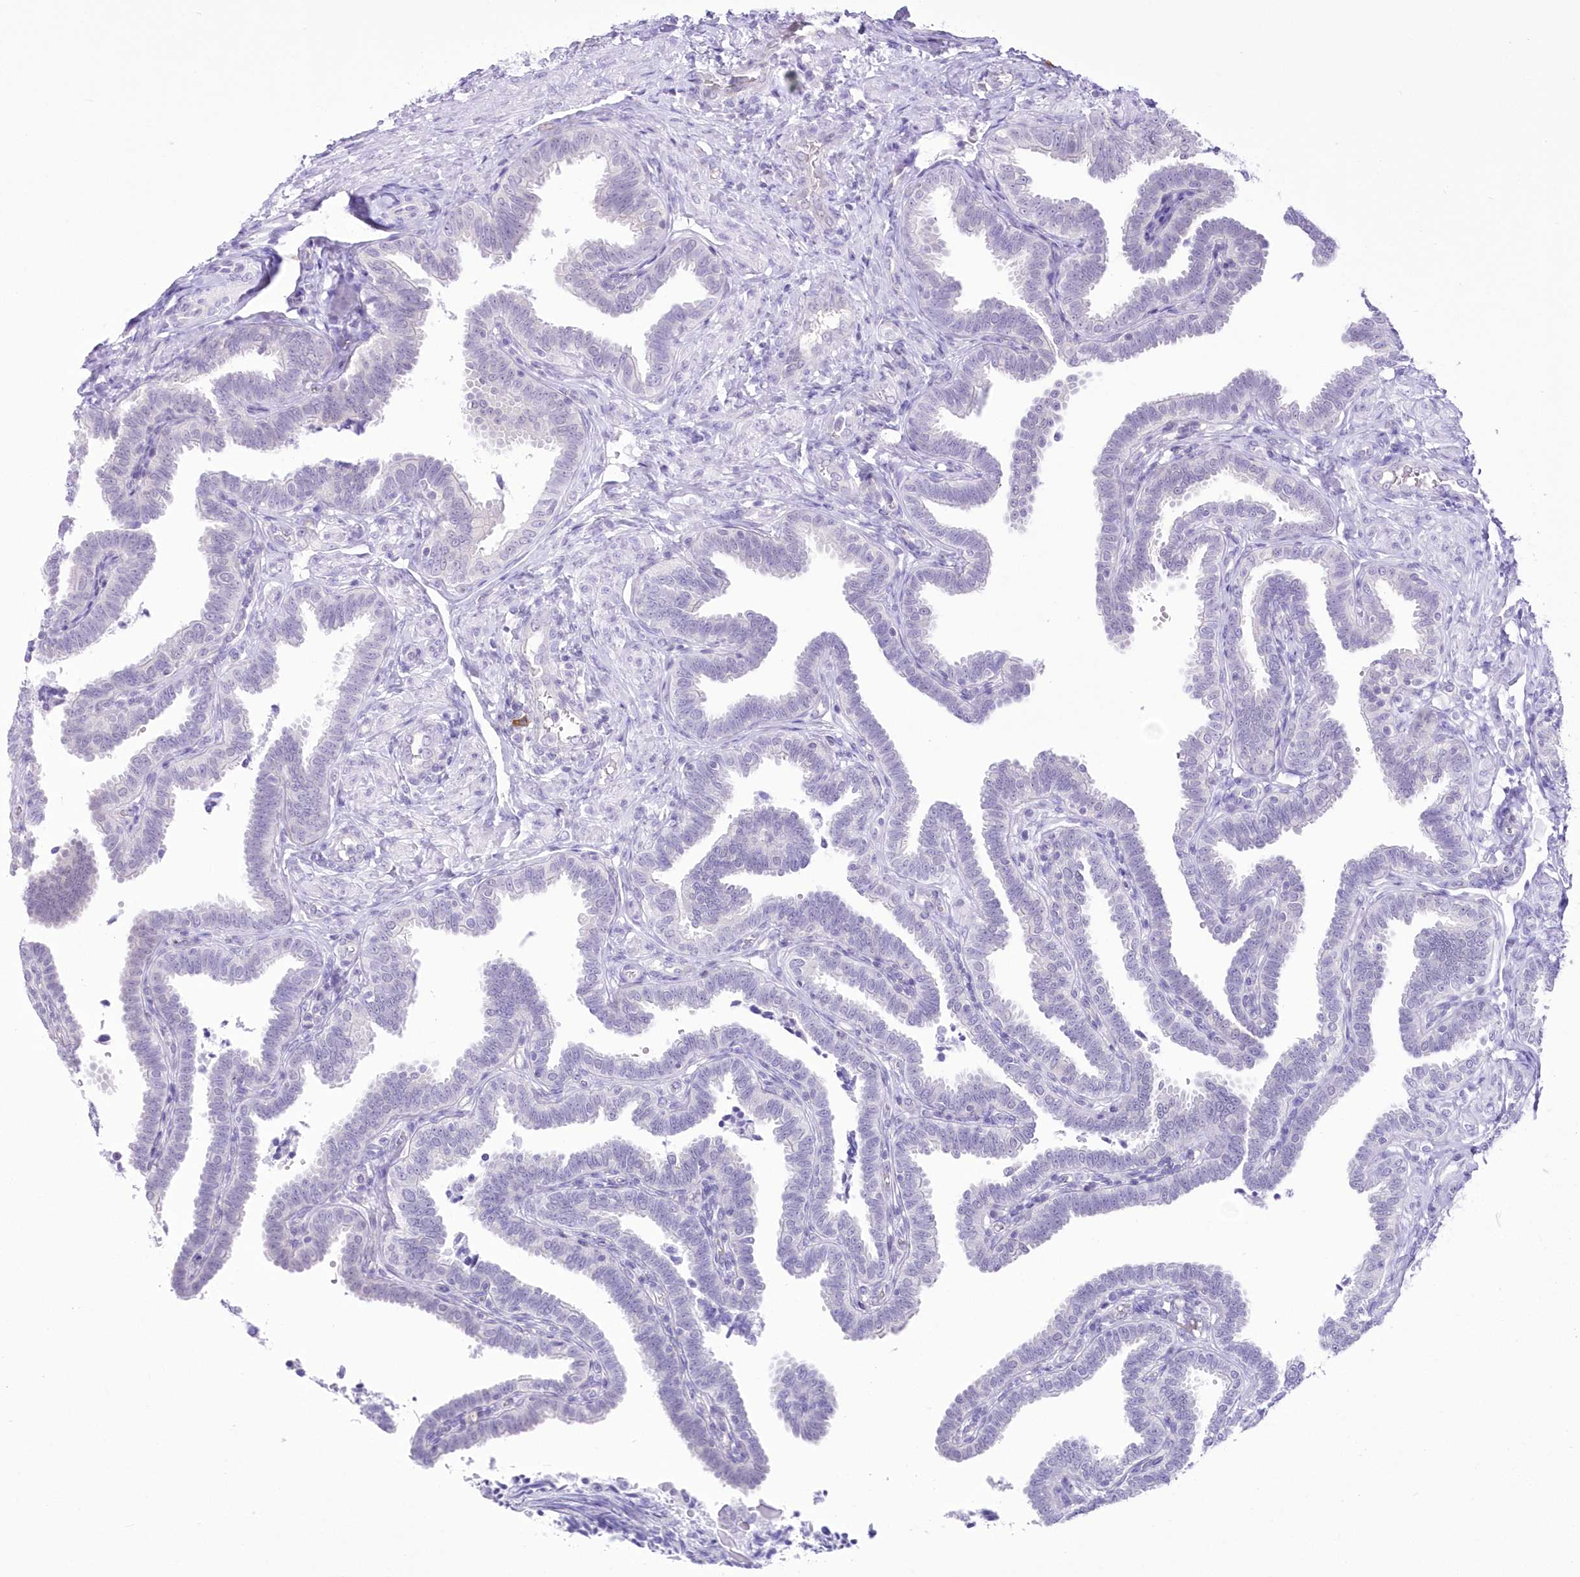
{"staining": {"intensity": "negative", "quantity": "none", "location": "none"}, "tissue": "fallopian tube", "cell_type": "Glandular cells", "image_type": "normal", "snomed": [{"axis": "morphology", "description": "Normal tissue, NOS"}, {"axis": "topography", "description": "Fallopian tube"}], "caption": "Immunohistochemistry of unremarkable human fallopian tube displays no expression in glandular cells. The staining was performed using DAB (3,3'-diaminobenzidine) to visualize the protein expression in brown, while the nuclei were stained in blue with hematoxylin (Magnification: 20x).", "gene": "UBA6", "patient": {"sex": "female", "age": 39}}